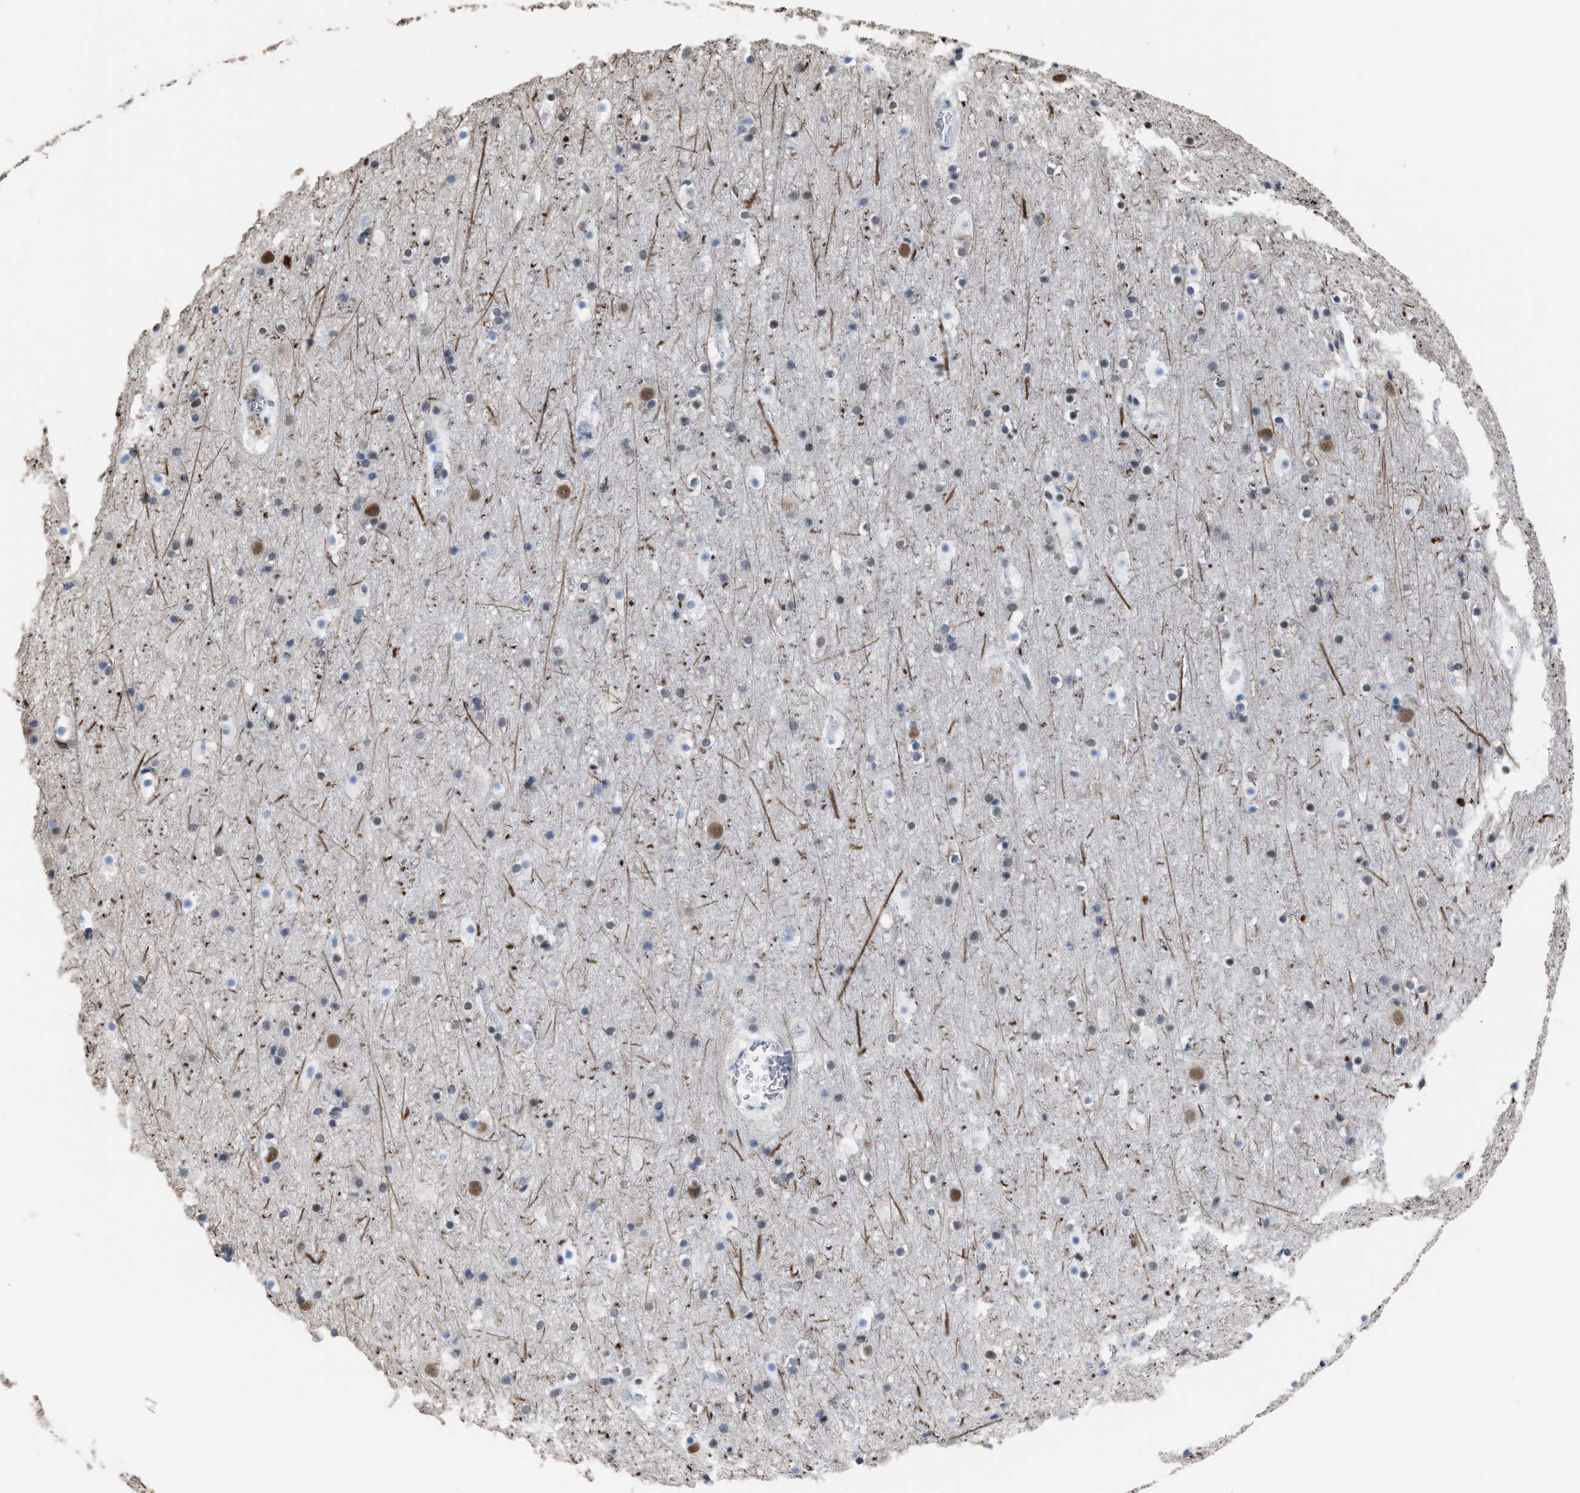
{"staining": {"intensity": "negative", "quantity": "none", "location": "none"}, "tissue": "cerebral cortex", "cell_type": "Endothelial cells", "image_type": "normal", "snomed": [{"axis": "morphology", "description": "Normal tissue, NOS"}, {"axis": "topography", "description": "Cerebral cortex"}], "caption": "DAB immunohistochemical staining of unremarkable human cerebral cortex shows no significant staining in endothelial cells. Nuclei are stained in blue.", "gene": "CCAR2", "patient": {"sex": "male", "age": 45}}